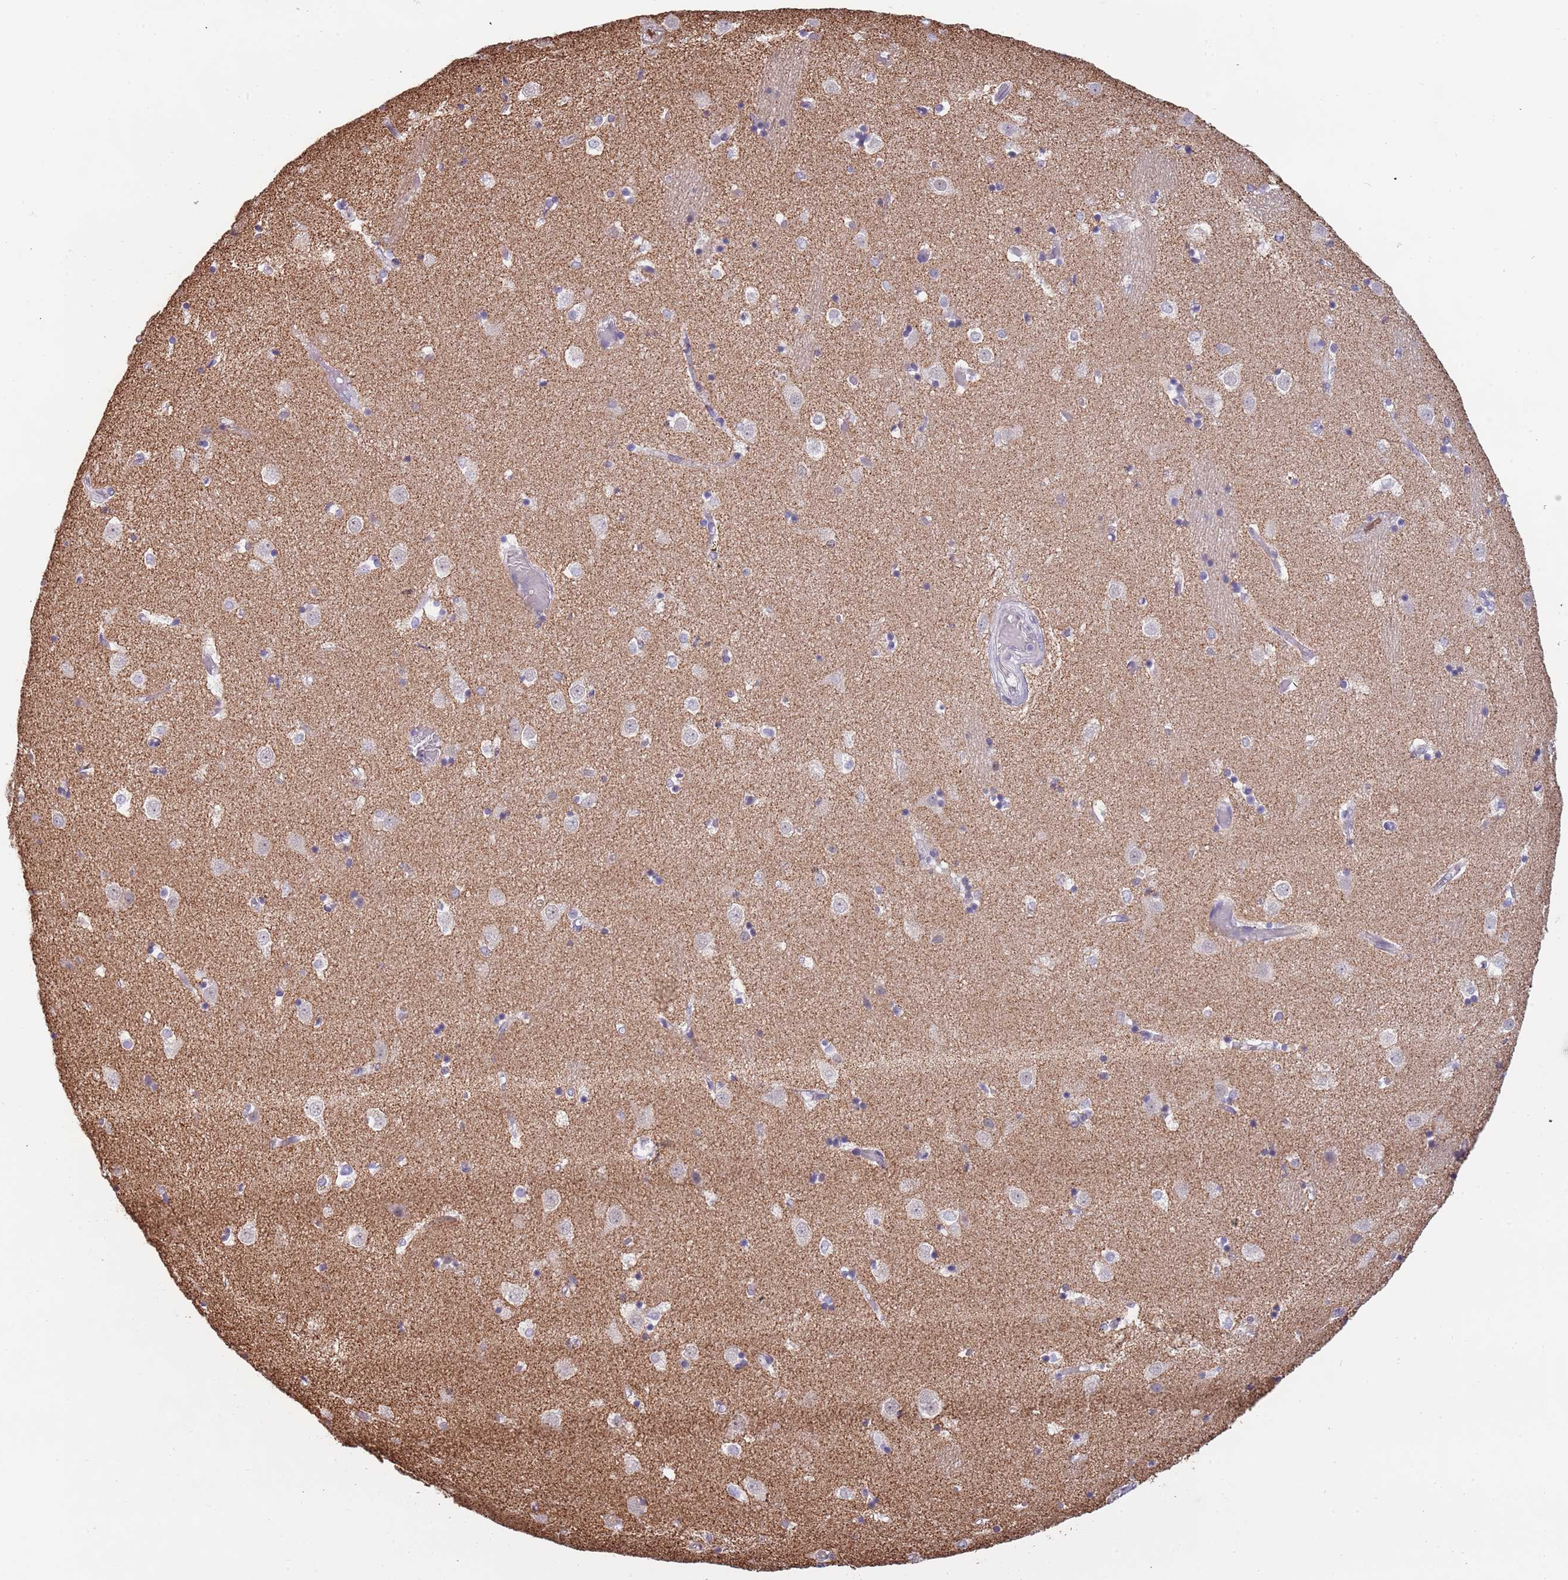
{"staining": {"intensity": "negative", "quantity": "none", "location": "none"}, "tissue": "caudate", "cell_type": "Glial cells", "image_type": "normal", "snomed": [{"axis": "morphology", "description": "Normal tissue, NOS"}, {"axis": "topography", "description": "Lateral ventricle wall"}], "caption": "This micrograph is of unremarkable caudate stained with immunohistochemistry (IHC) to label a protein in brown with the nuclei are counter-stained blue. There is no staining in glial cells.", "gene": "KLHDC2", "patient": {"sex": "female", "age": 52}}